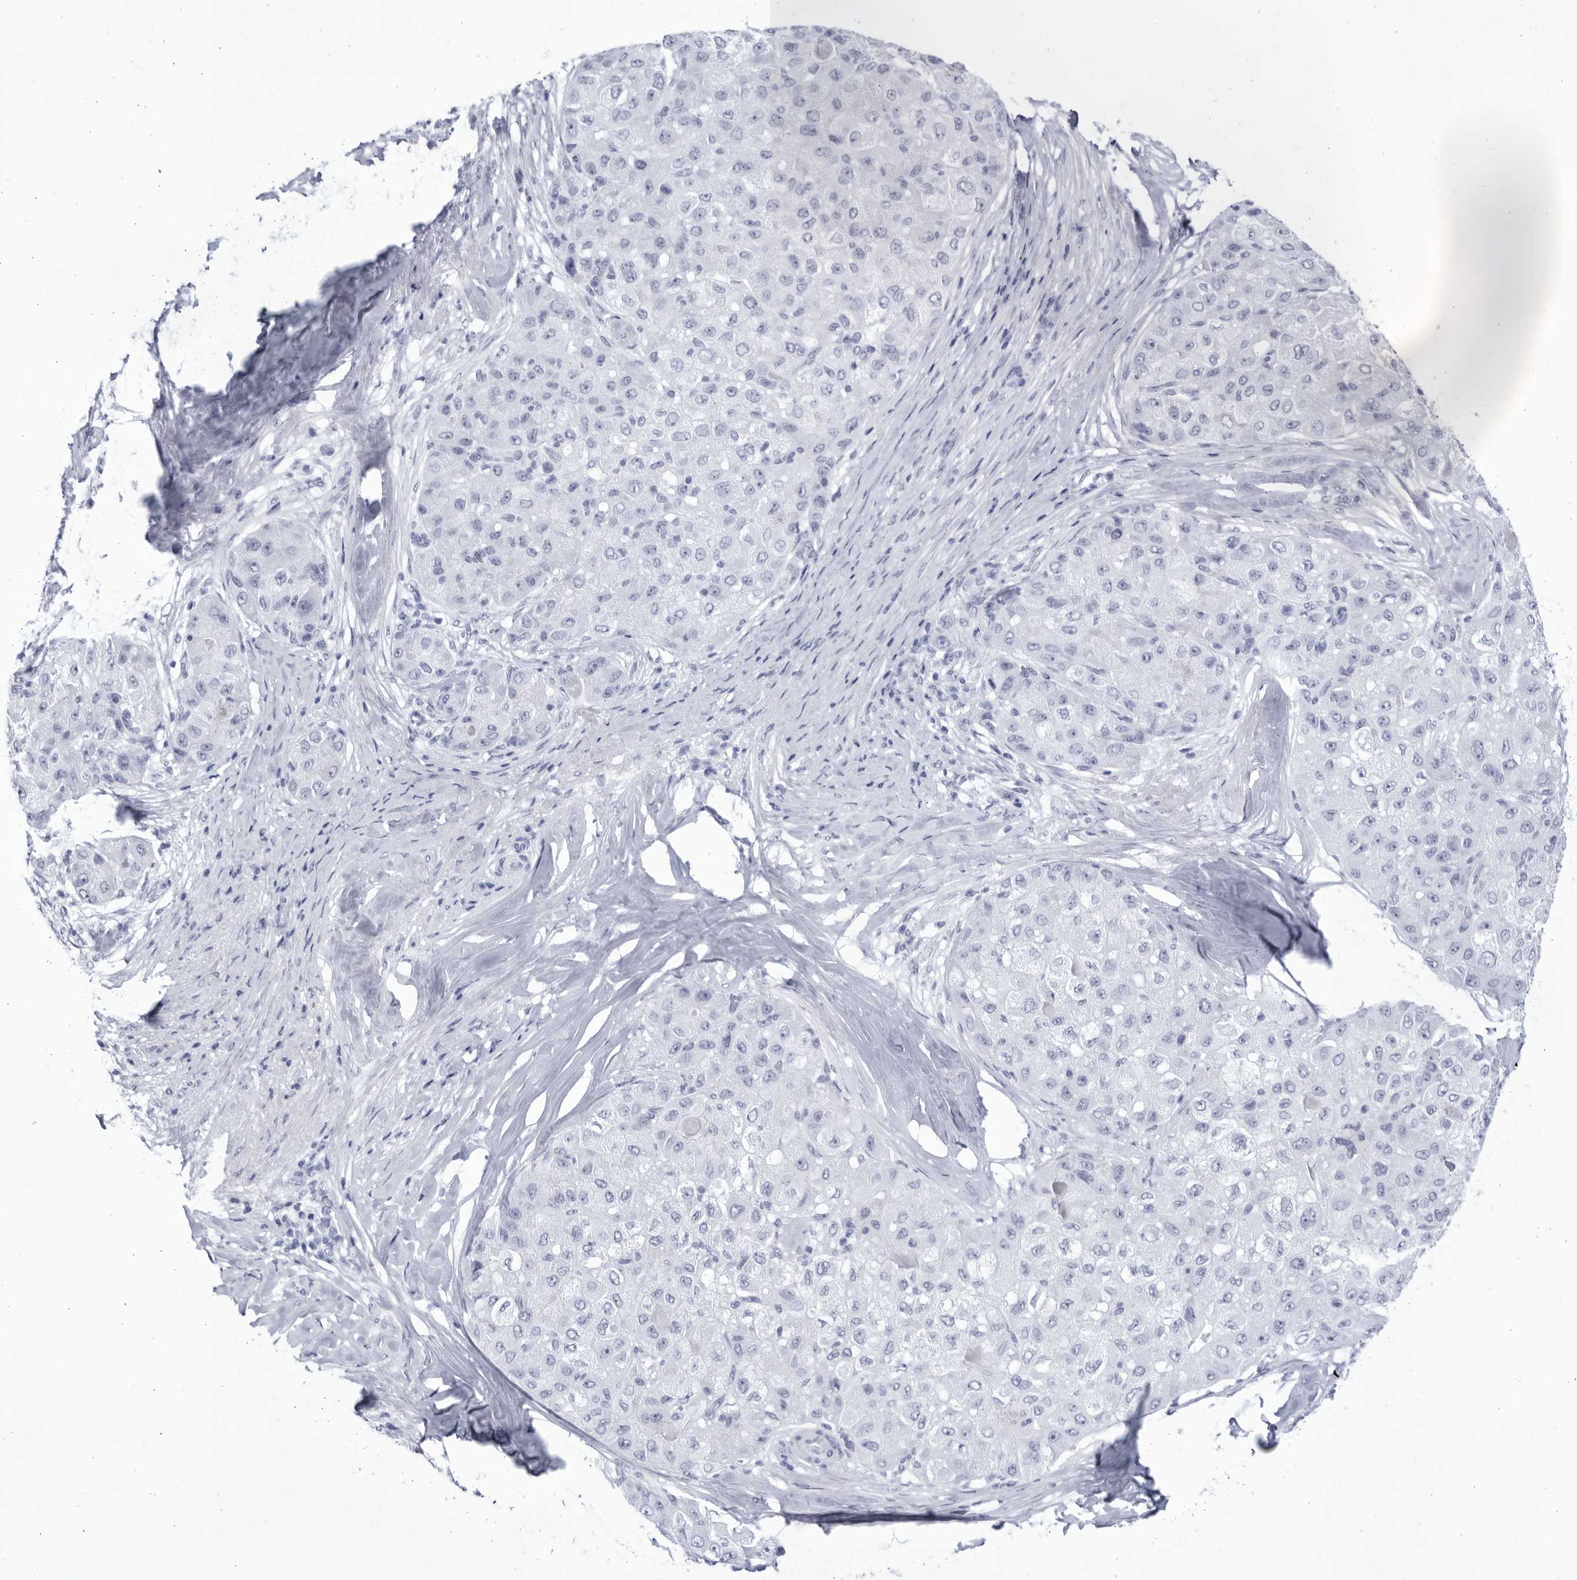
{"staining": {"intensity": "negative", "quantity": "none", "location": "none"}, "tissue": "liver cancer", "cell_type": "Tumor cells", "image_type": "cancer", "snomed": [{"axis": "morphology", "description": "Carcinoma, Hepatocellular, NOS"}, {"axis": "topography", "description": "Liver"}], "caption": "Histopathology image shows no protein staining in tumor cells of liver hepatocellular carcinoma tissue. (Stains: DAB (3,3'-diaminobenzidine) immunohistochemistry (IHC) with hematoxylin counter stain, Microscopy: brightfield microscopy at high magnification).", "gene": "CCDC181", "patient": {"sex": "male", "age": 80}}